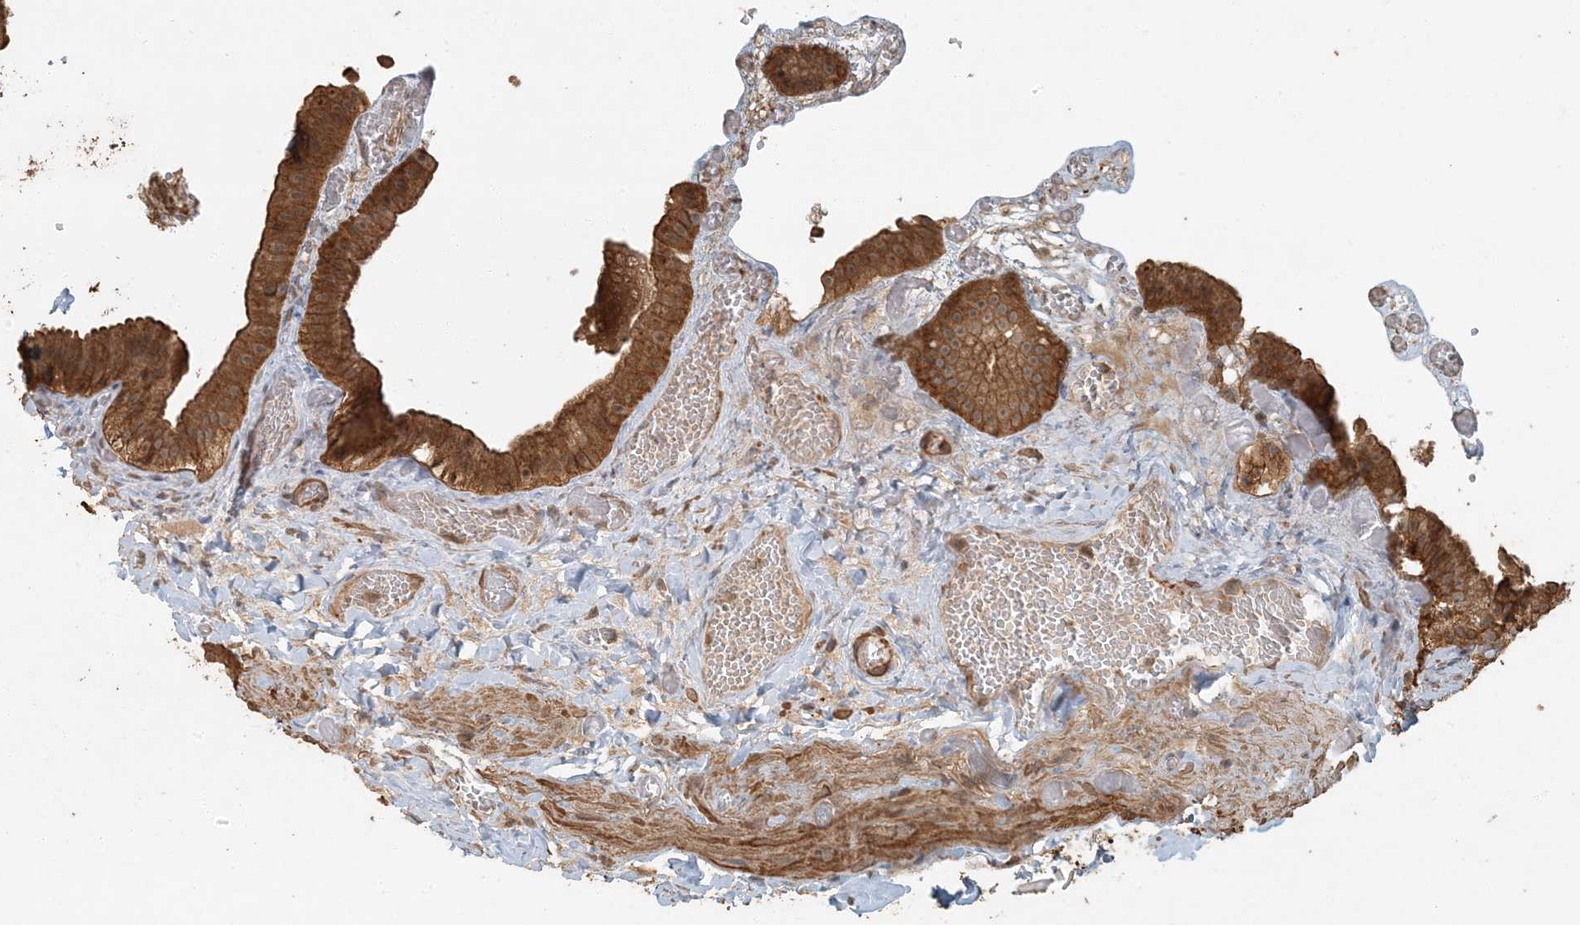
{"staining": {"intensity": "strong", "quantity": ">75%", "location": "cytoplasmic/membranous"}, "tissue": "gallbladder", "cell_type": "Glandular cells", "image_type": "normal", "snomed": [{"axis": "morphology", "description": "Normal tissue, NOS"}, {"axis": "topography", "description": "Gallbladder"}], "caption": "A high-resolution photomicrograph shows IHC staining of unremarkable gallbladder, which displays strong cytoplasmic/membranous positivity in approximately >75% of glandular cells. (DAB (3,3'-diaminobenzidine) IHC with brightfield microscopy, high magnification).", "gene": "AK9", "patient": {"sex": "female", "age": 64}}